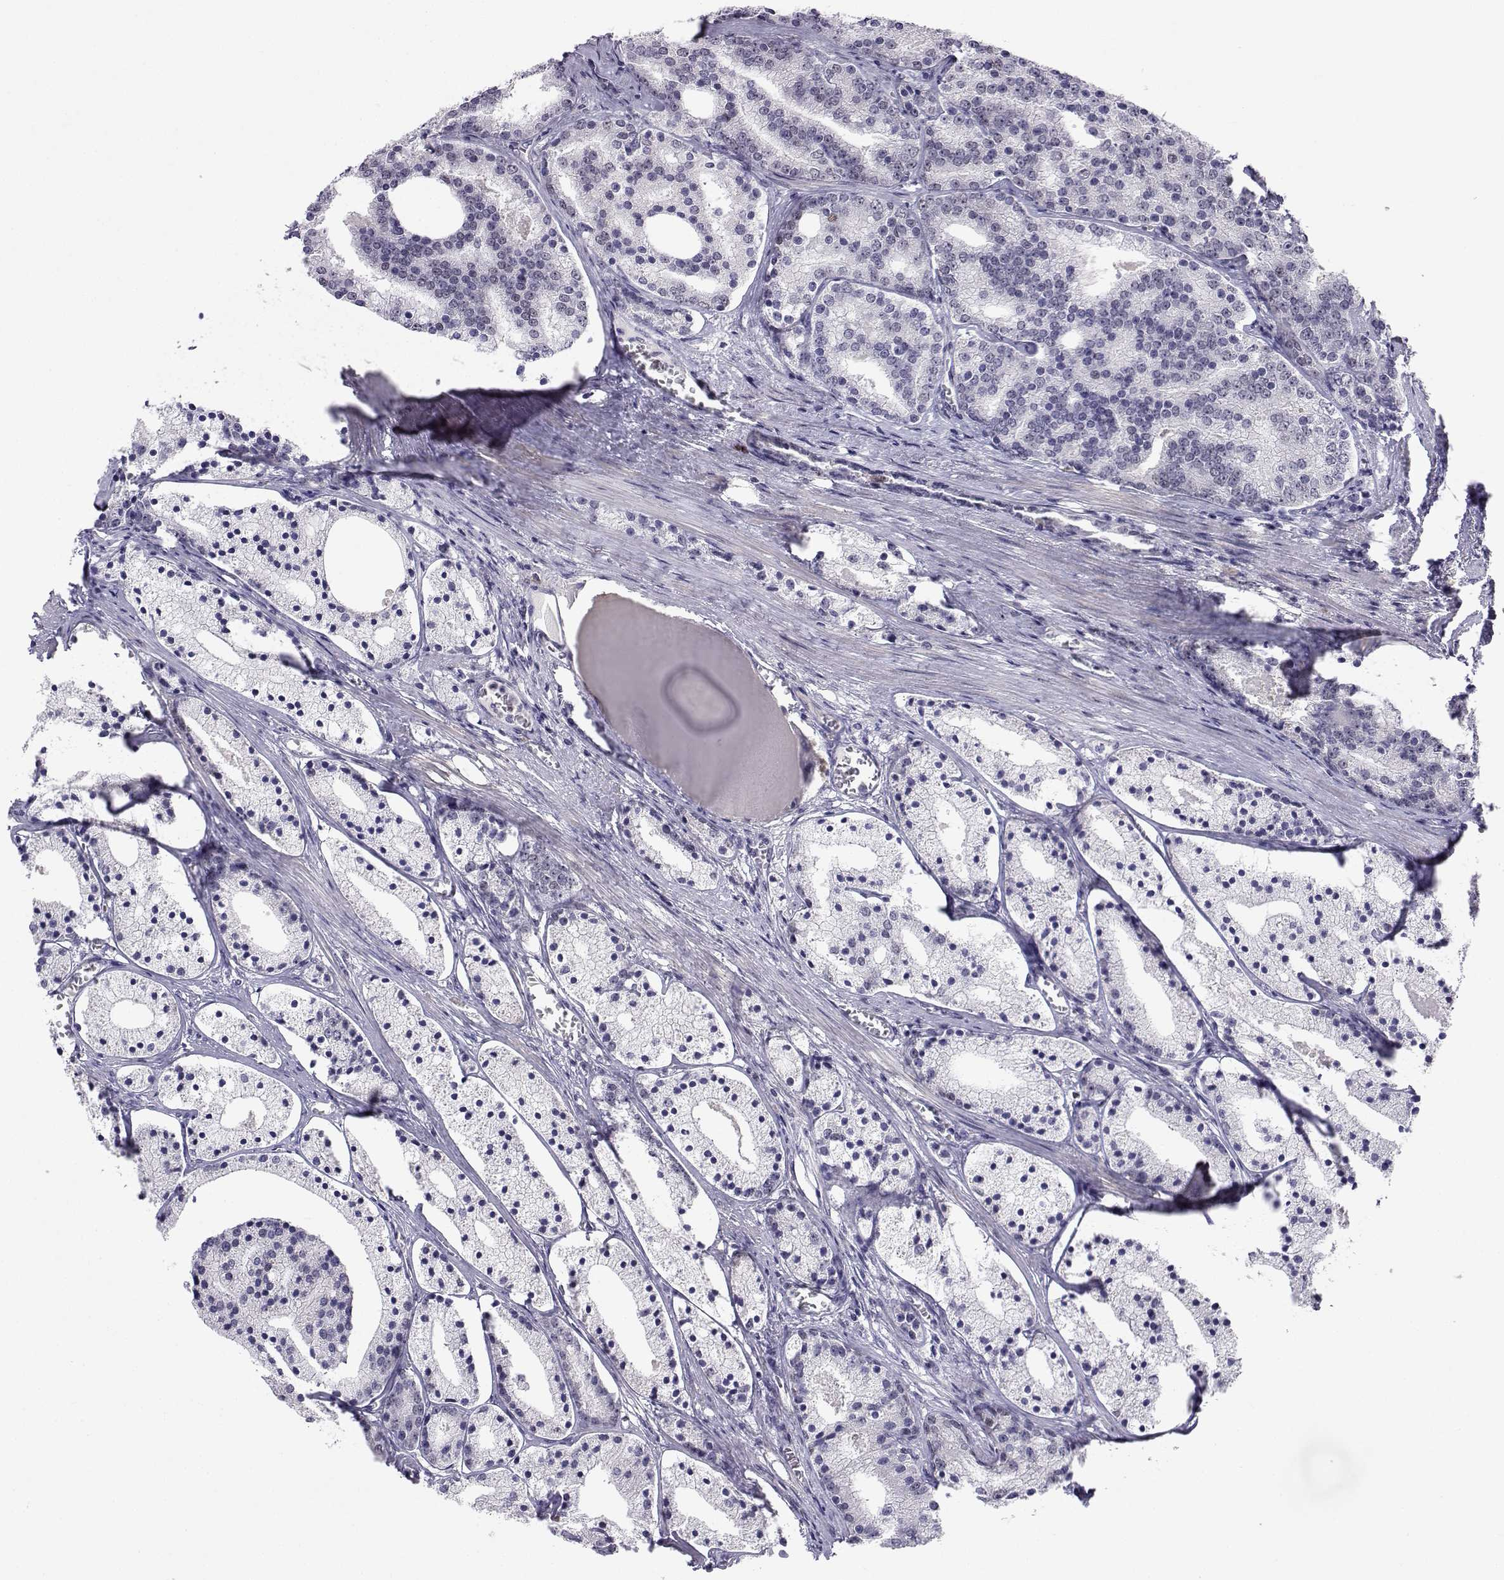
{"staining": {"intensity": "negative", "quantity": "none", "location": "none"}, "tissue": "prostate cancer", "cell_type": "Tumor cells", "image_type": "cancer", "snomed": [{"axis": "morphology", "description": "Adenocarcinoma, NOS"}, {"axis": "topography", "description": "Prostate"}], "caption": "Prostate adenocarcinoma was stained to show a protein in brown. There is no significant expression in tumor cells.", "gene": "MED26", "patient": {"sex": "male", "age": 69}}